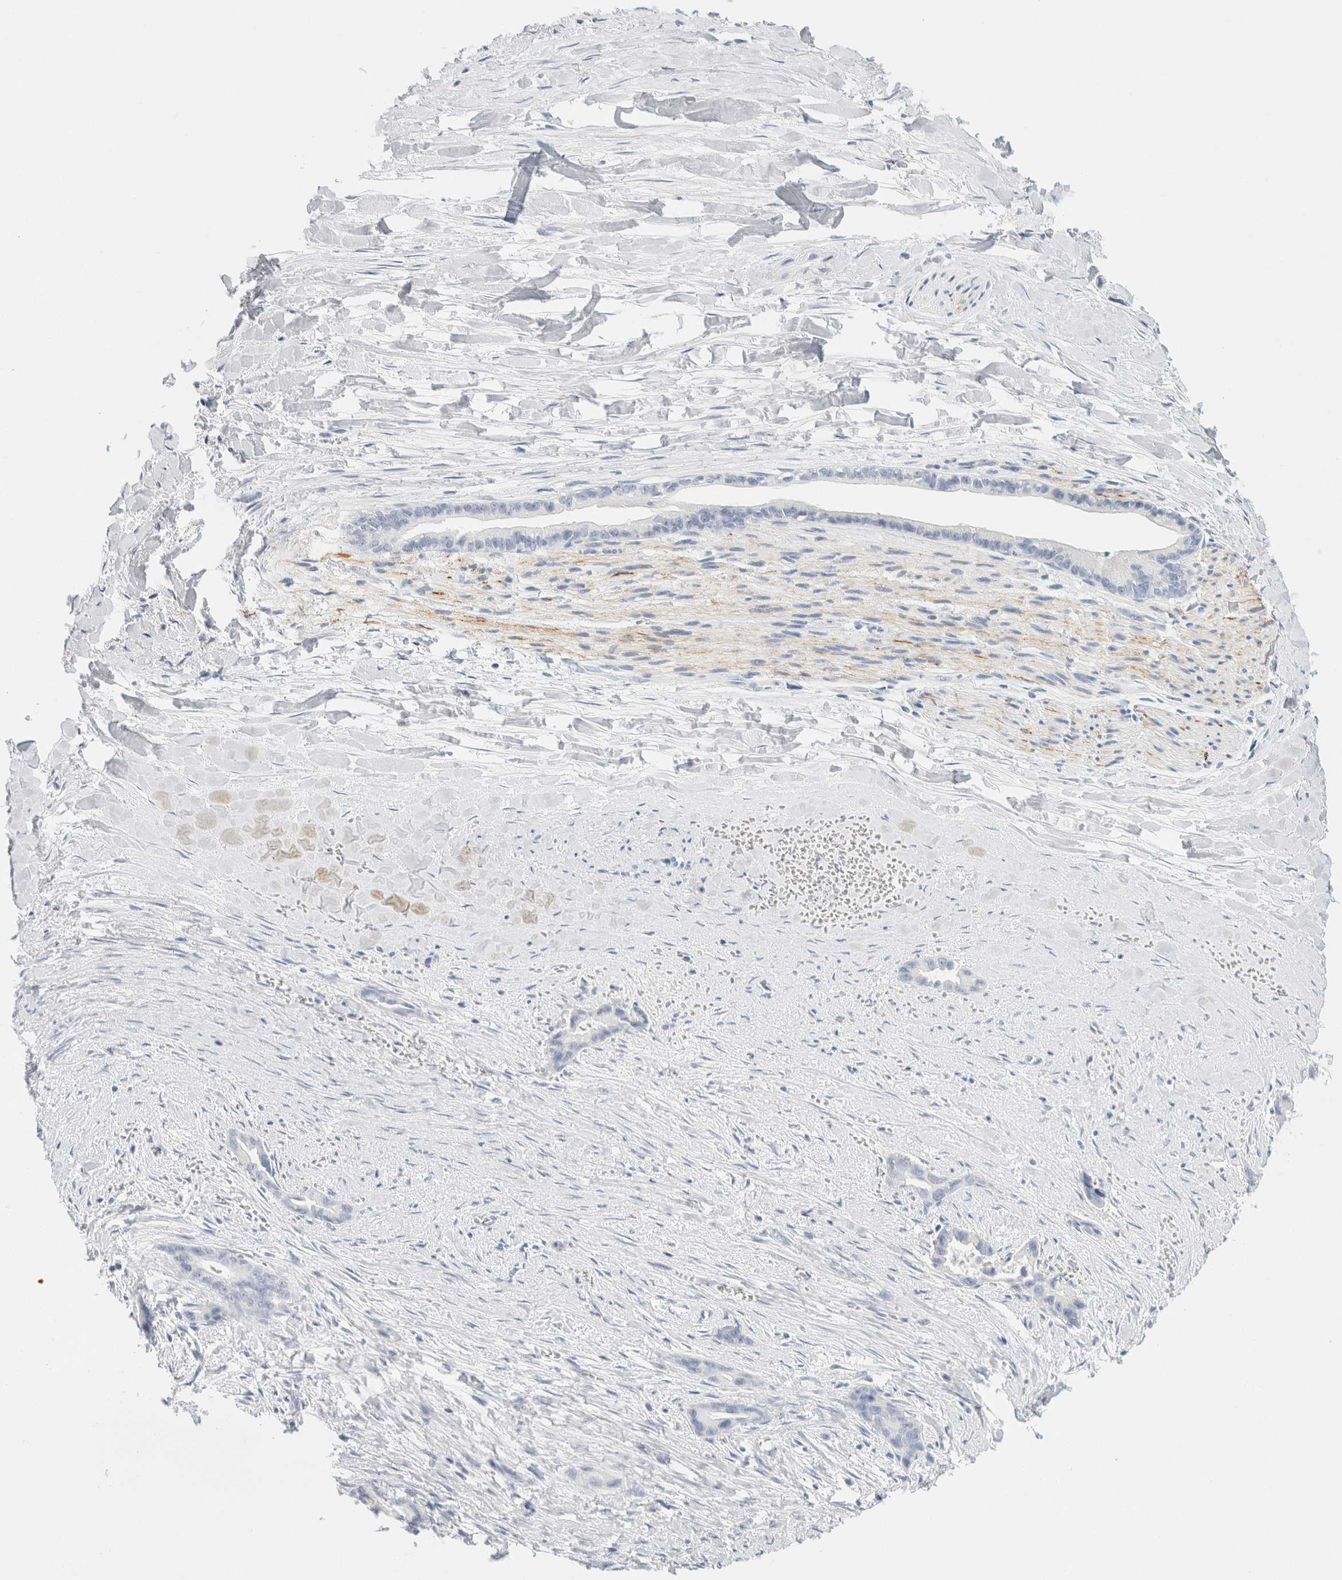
{"staining": {"intensity": "negative", "quantity": "none", "location": "none"}, "tissue": "liver cancer", "cell_type": "Tumor cells", "image_type": "cancer", "snomed": [{"axis": "morphology", "description": "Cholangiocarcinoma"}, {"axis": "topography", "description": "Liver"}], "caption": "This is a photomicrograph of immunohistochemistry (IHC) staining of liver cancer, which shows no staining in tumor cells.", "gene": "NEFM", "patient": {"sex": "female", "age": 55}}